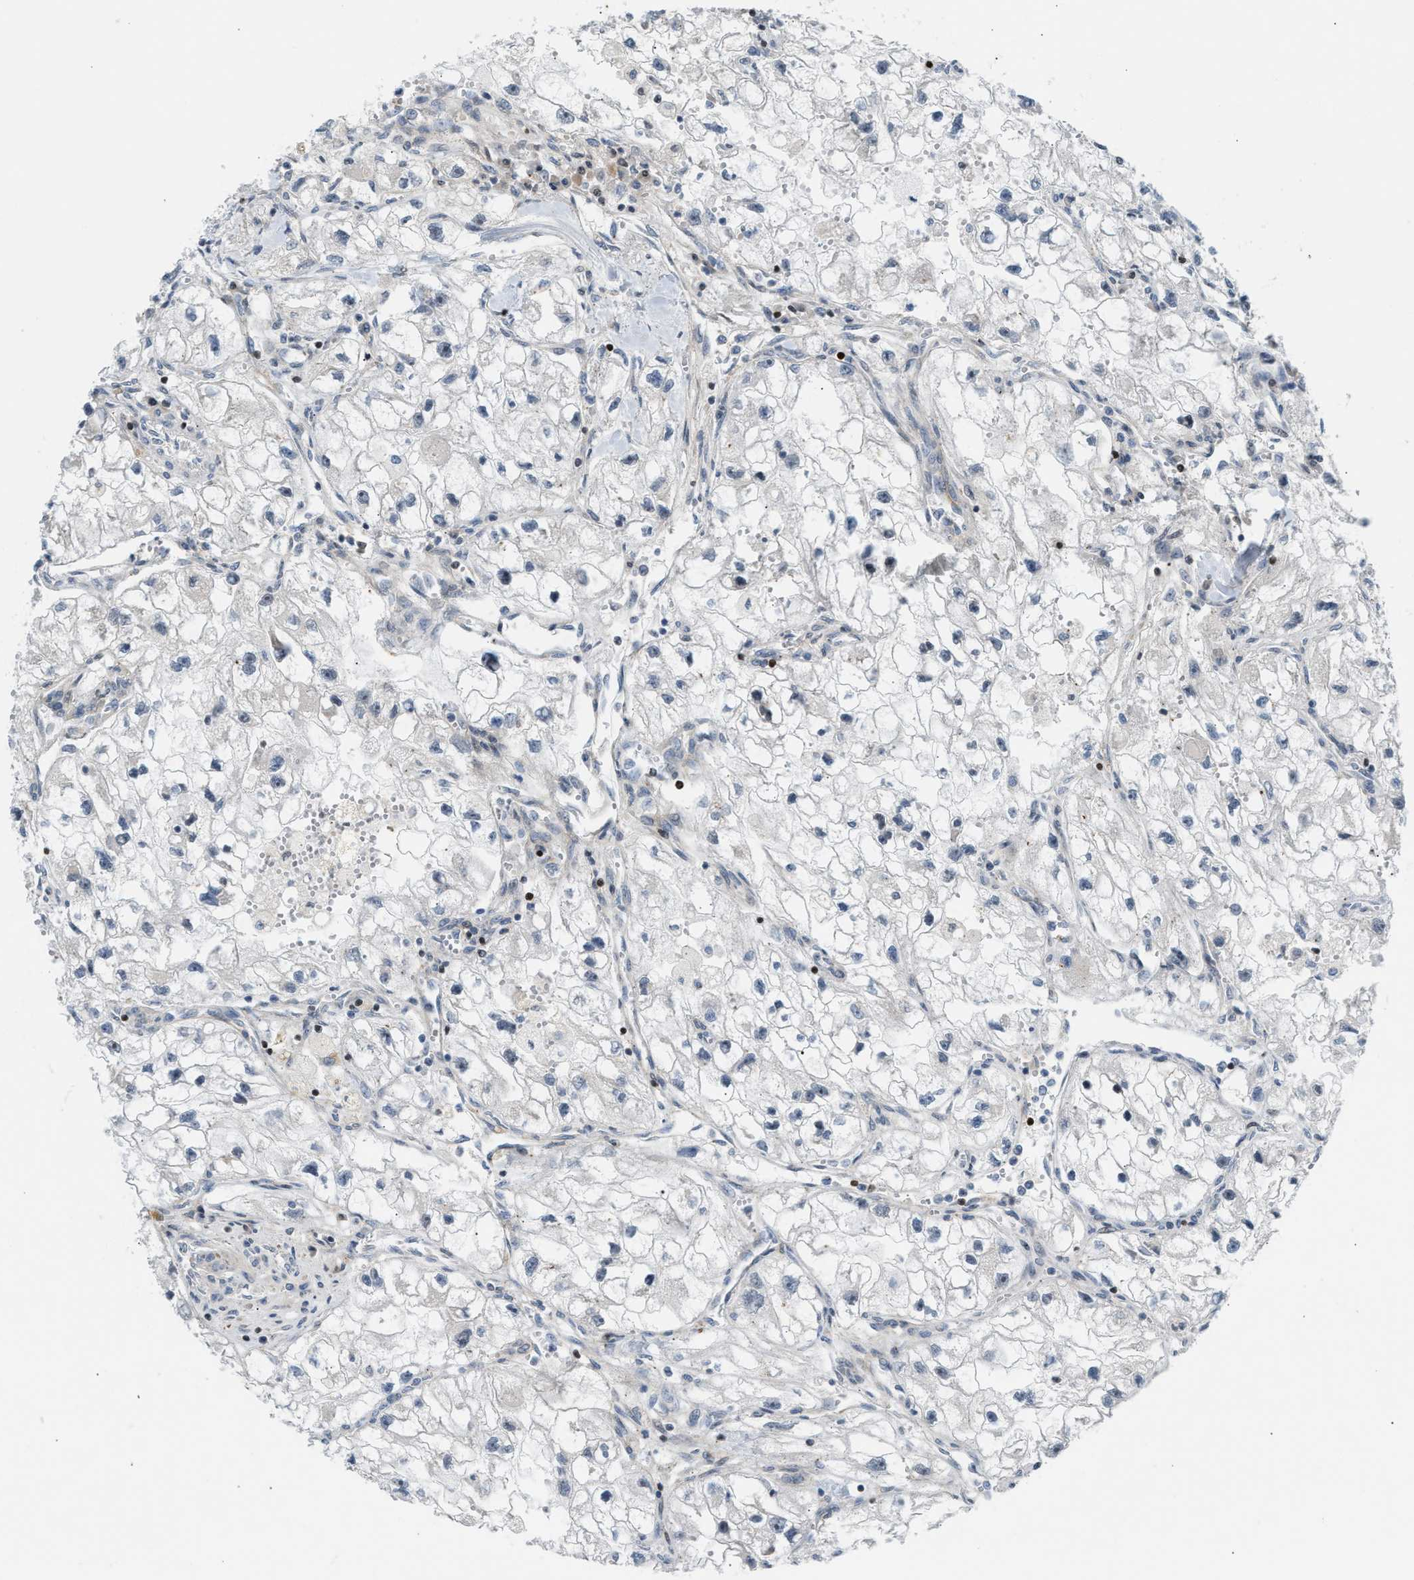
{"staining": {"intensity": "negative", "quantity": "none", "location": "none"}, "tissue": "renal cancer", "cell_type": "Tumor cells", "image_type": "cancer", "snomed": [{"axis": "morphology", "description": "Adenocarcinoma, NOS"}, {"axis": "topography", "description": "Kidney"}], "caption": "Immunohistochemical staining of renal cancer (adenocarcinoma) exhibits no significant expression in tumor cells.", "gene": "NPS", "patient": {"sex": "female", "age": 70}}